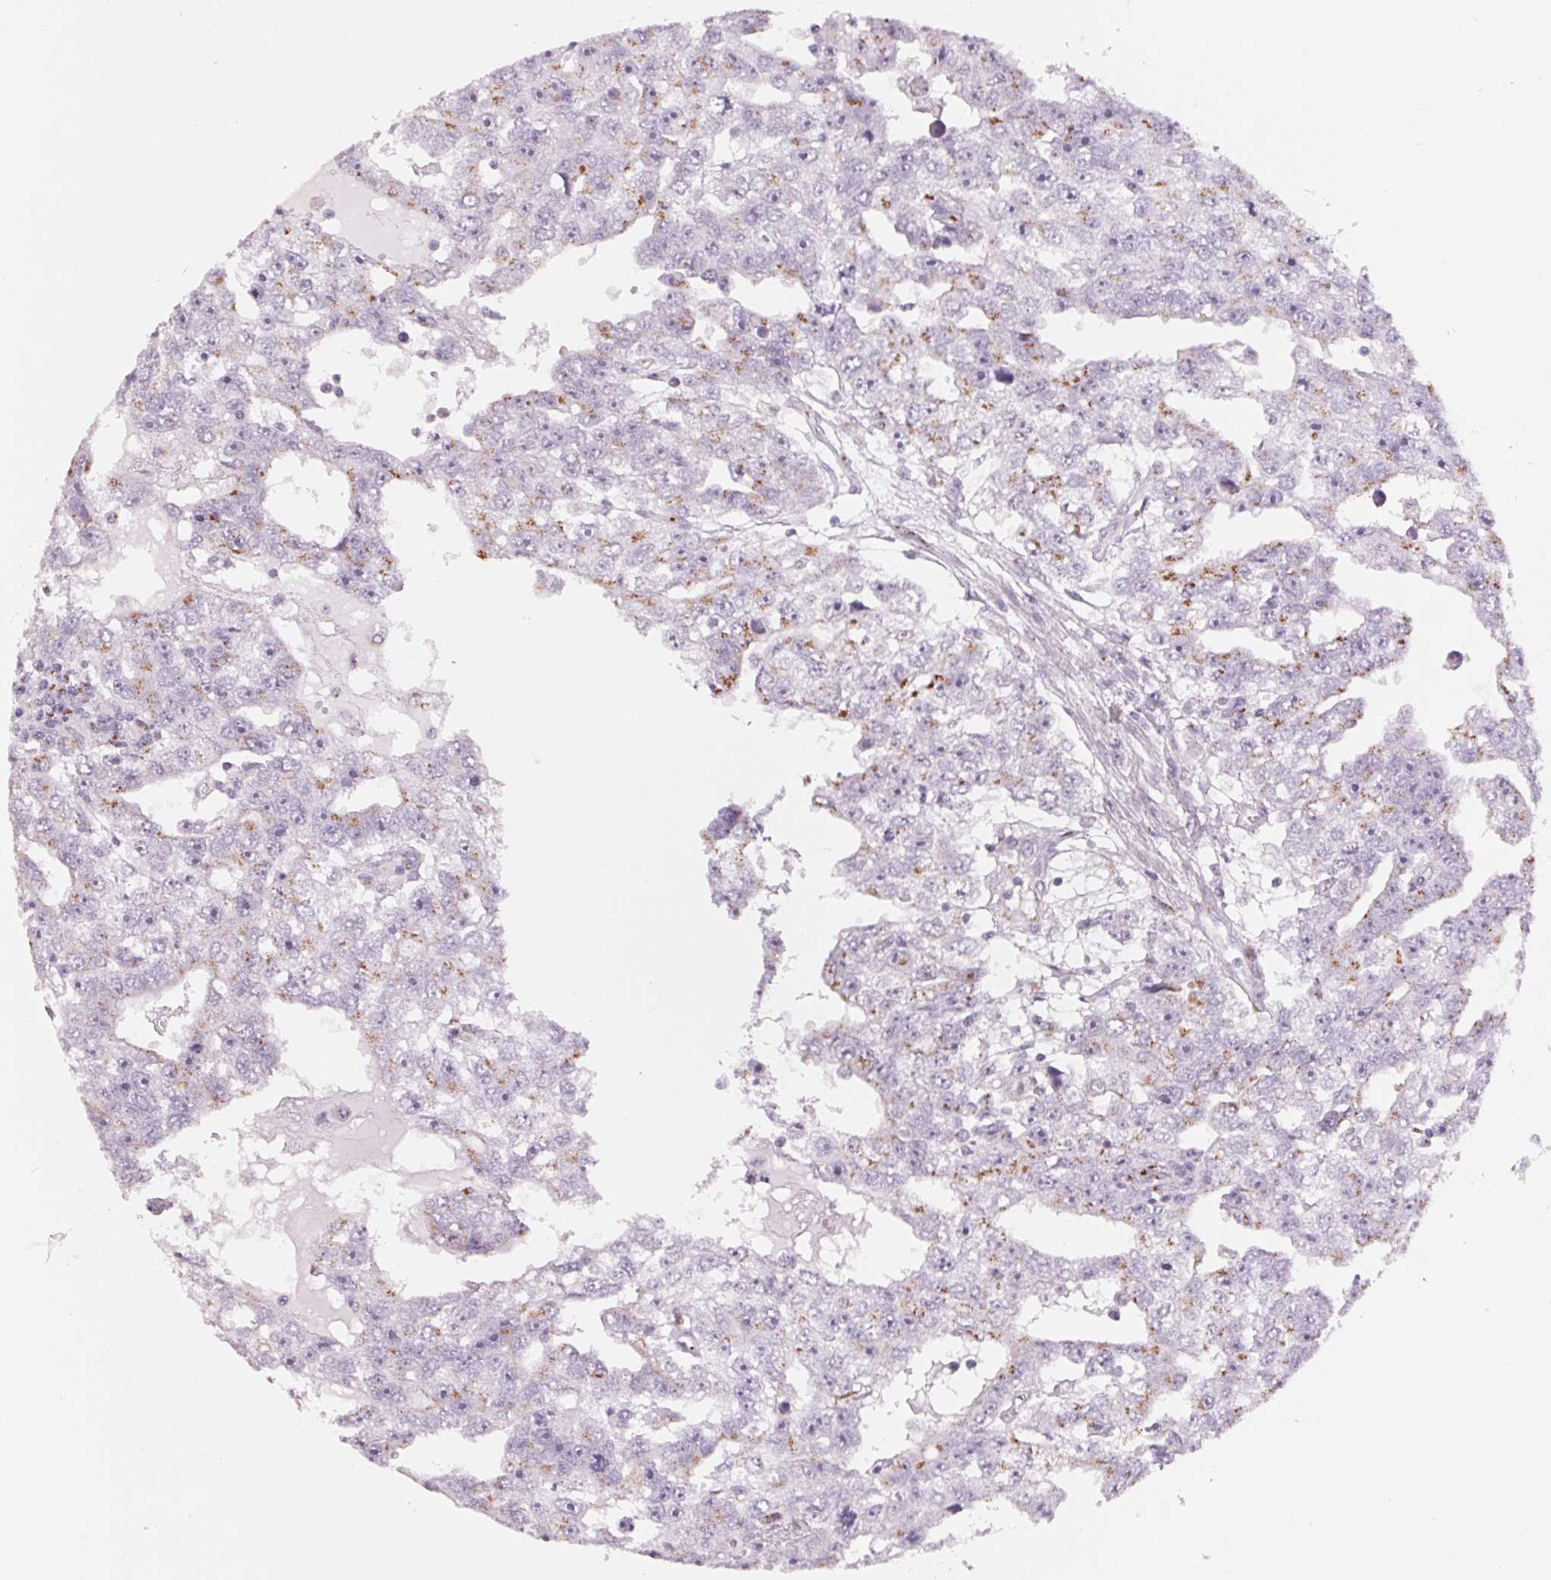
{"staining": {"intensity": "moderate", "quantity": "25%-75%", "location": "cytoplasmic/membranous"}, "tissue": "testis cancer", "cell_type": "Tumor cells", "image_type": "cancer", "snomed": [{"axis": "morphology", "description": "Carcinoma, Embryonal, NOS"}, {"axis": "topography", "description": "Testis"}], "caption": "High-magnification brightfield microscopy of testis cancer stained with DAB (3,3'-diaminobenzidine) (brown) and counterstained with hematoxylin (blue). tumor cells exhibit moderate cytoplasmic/membranous staining is present in about25%-75% of cells.", "gene": "GALNT7", "patient": {"sex": "male", "age": 20}}